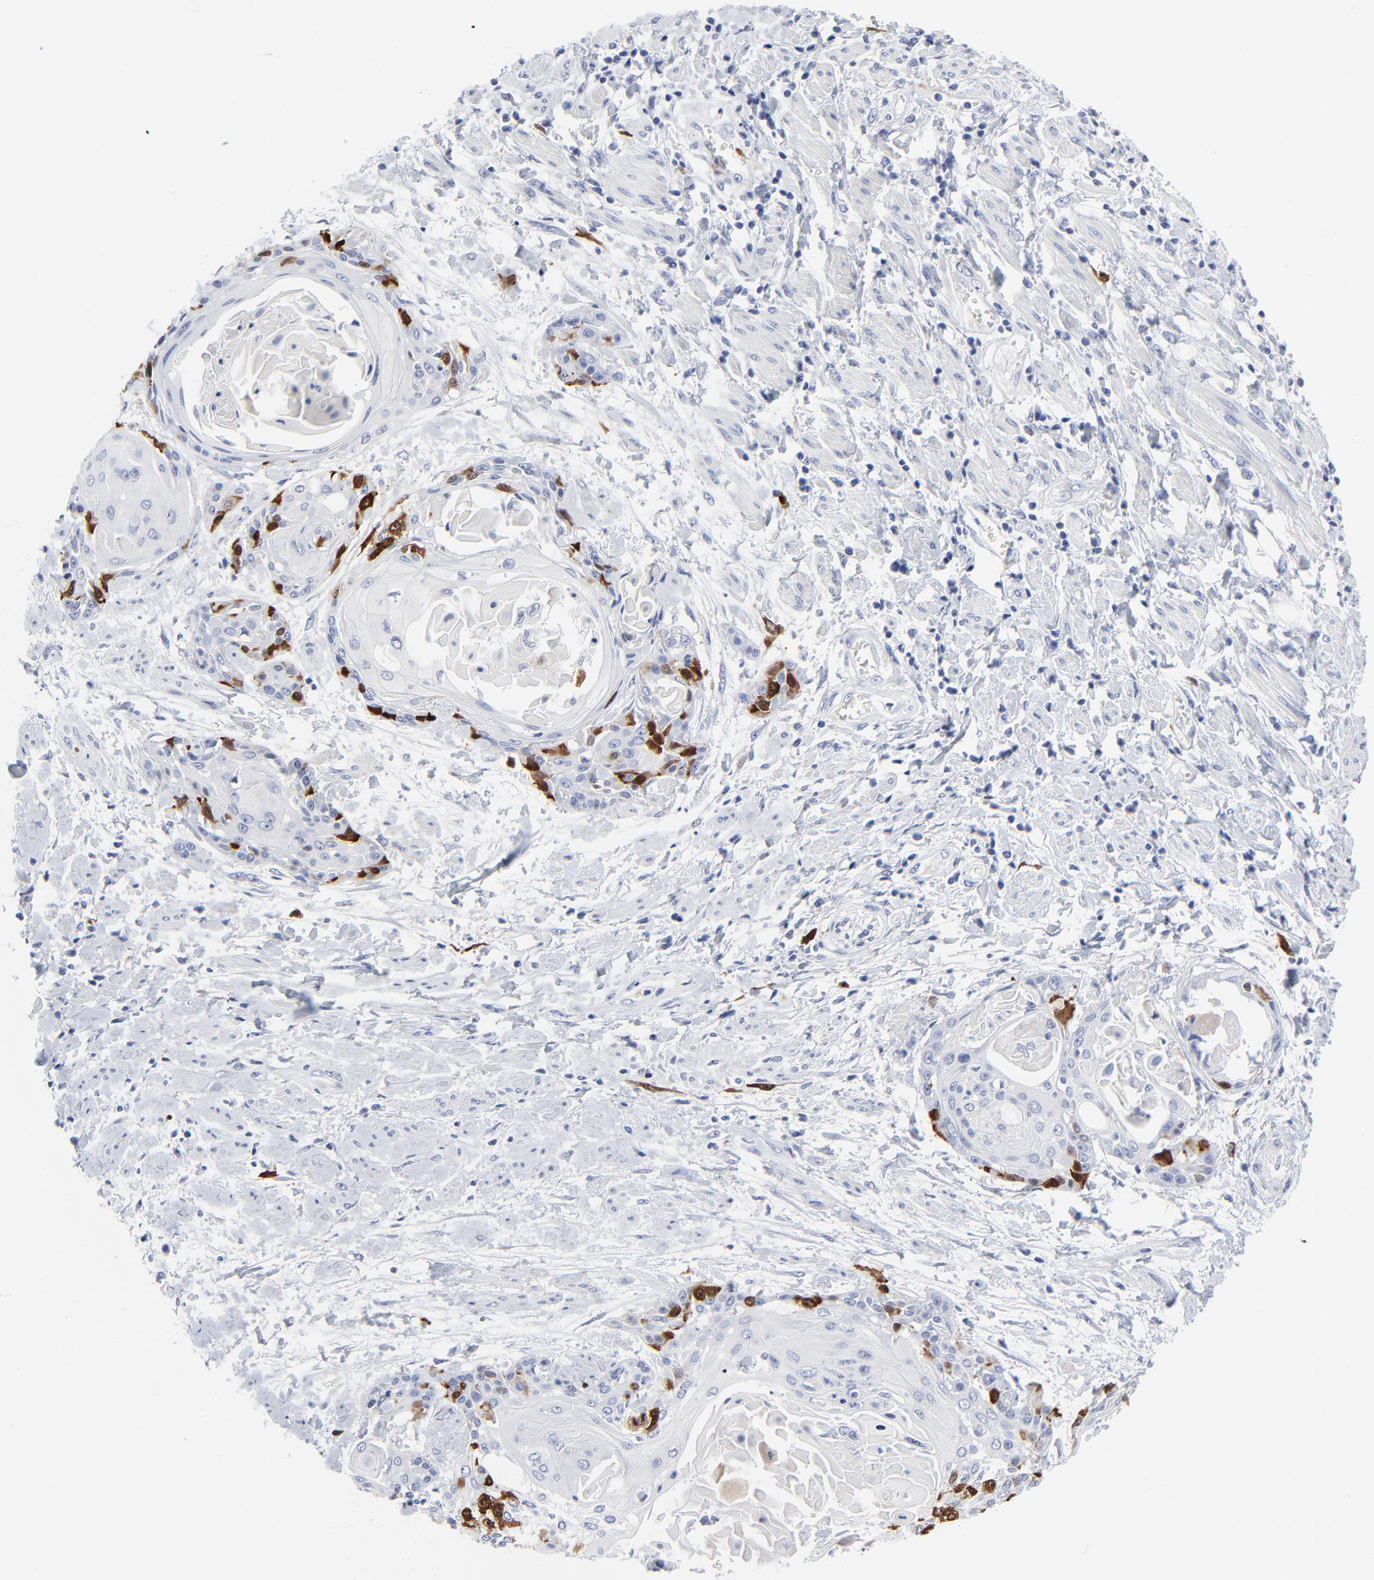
{"staining": {"intensity": "moderate", "quantity": "<25%", "location": "cytoplasmic/membranous,nuclear"}, "tissue": "cervical cancer", "cell_type": "Tumor cells", "image_type": "cancer", "snomed": [{"axis": "morphology", "description": "Squamous cell carcinoma, NOS"}, {"axis": "topography", "description": "Cervix"}], "caption": "The photomicrograph reveals immunohistochemical staining of cervical cancer (squamous cell carcinoma). There is moderate cytoplasmic/membranous and nuclear expression is identified in approximately <25% of tumor cells. (Stains: DAB in brown, nuclei in blue, Microscopy: brightfield microscopy at high magnification).", "gene": "CDK1", "patient": {"sex": "female", "age": 57}}